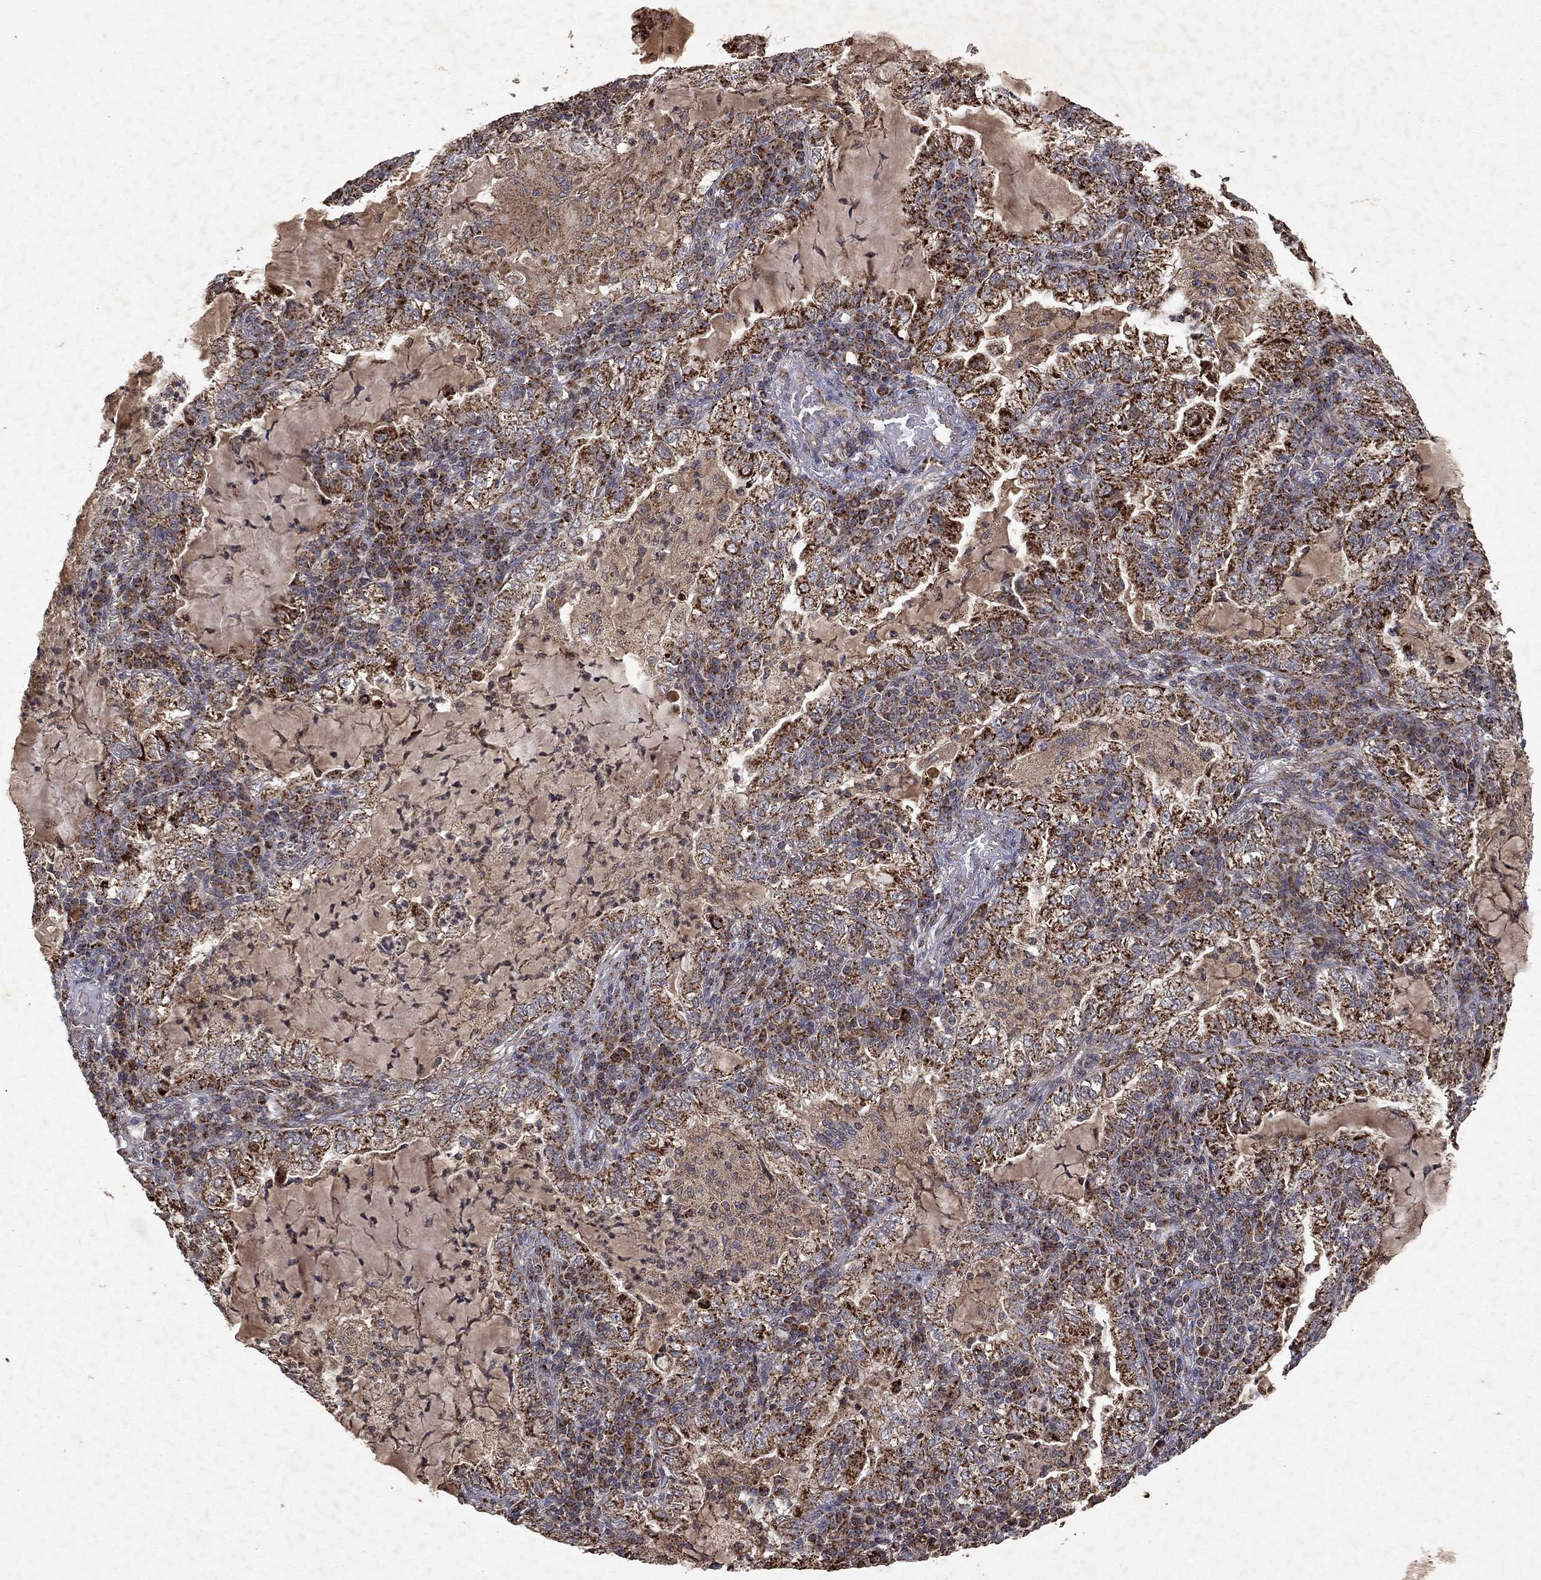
{"staining": {"intensity": "strong", "quantity": "<25%", "location": "cytoplasmic/membranous"}, "tissue": "lung cancer", "cell_type": "Tumor cells", "image_type": "cancer", "snomed": [{"axis": "morphology", "description": "Adenocarcinoma, NOS"}, {"axis": "topography", "description": "Lung"}], "caption": "Adenocarcinoma (lung) tissue displays strong cytoplasmic/membranous positivity in about <25% of tumor cells", "gene": "PYROXD2", "patient": {"sex": "female", "age": 73}}